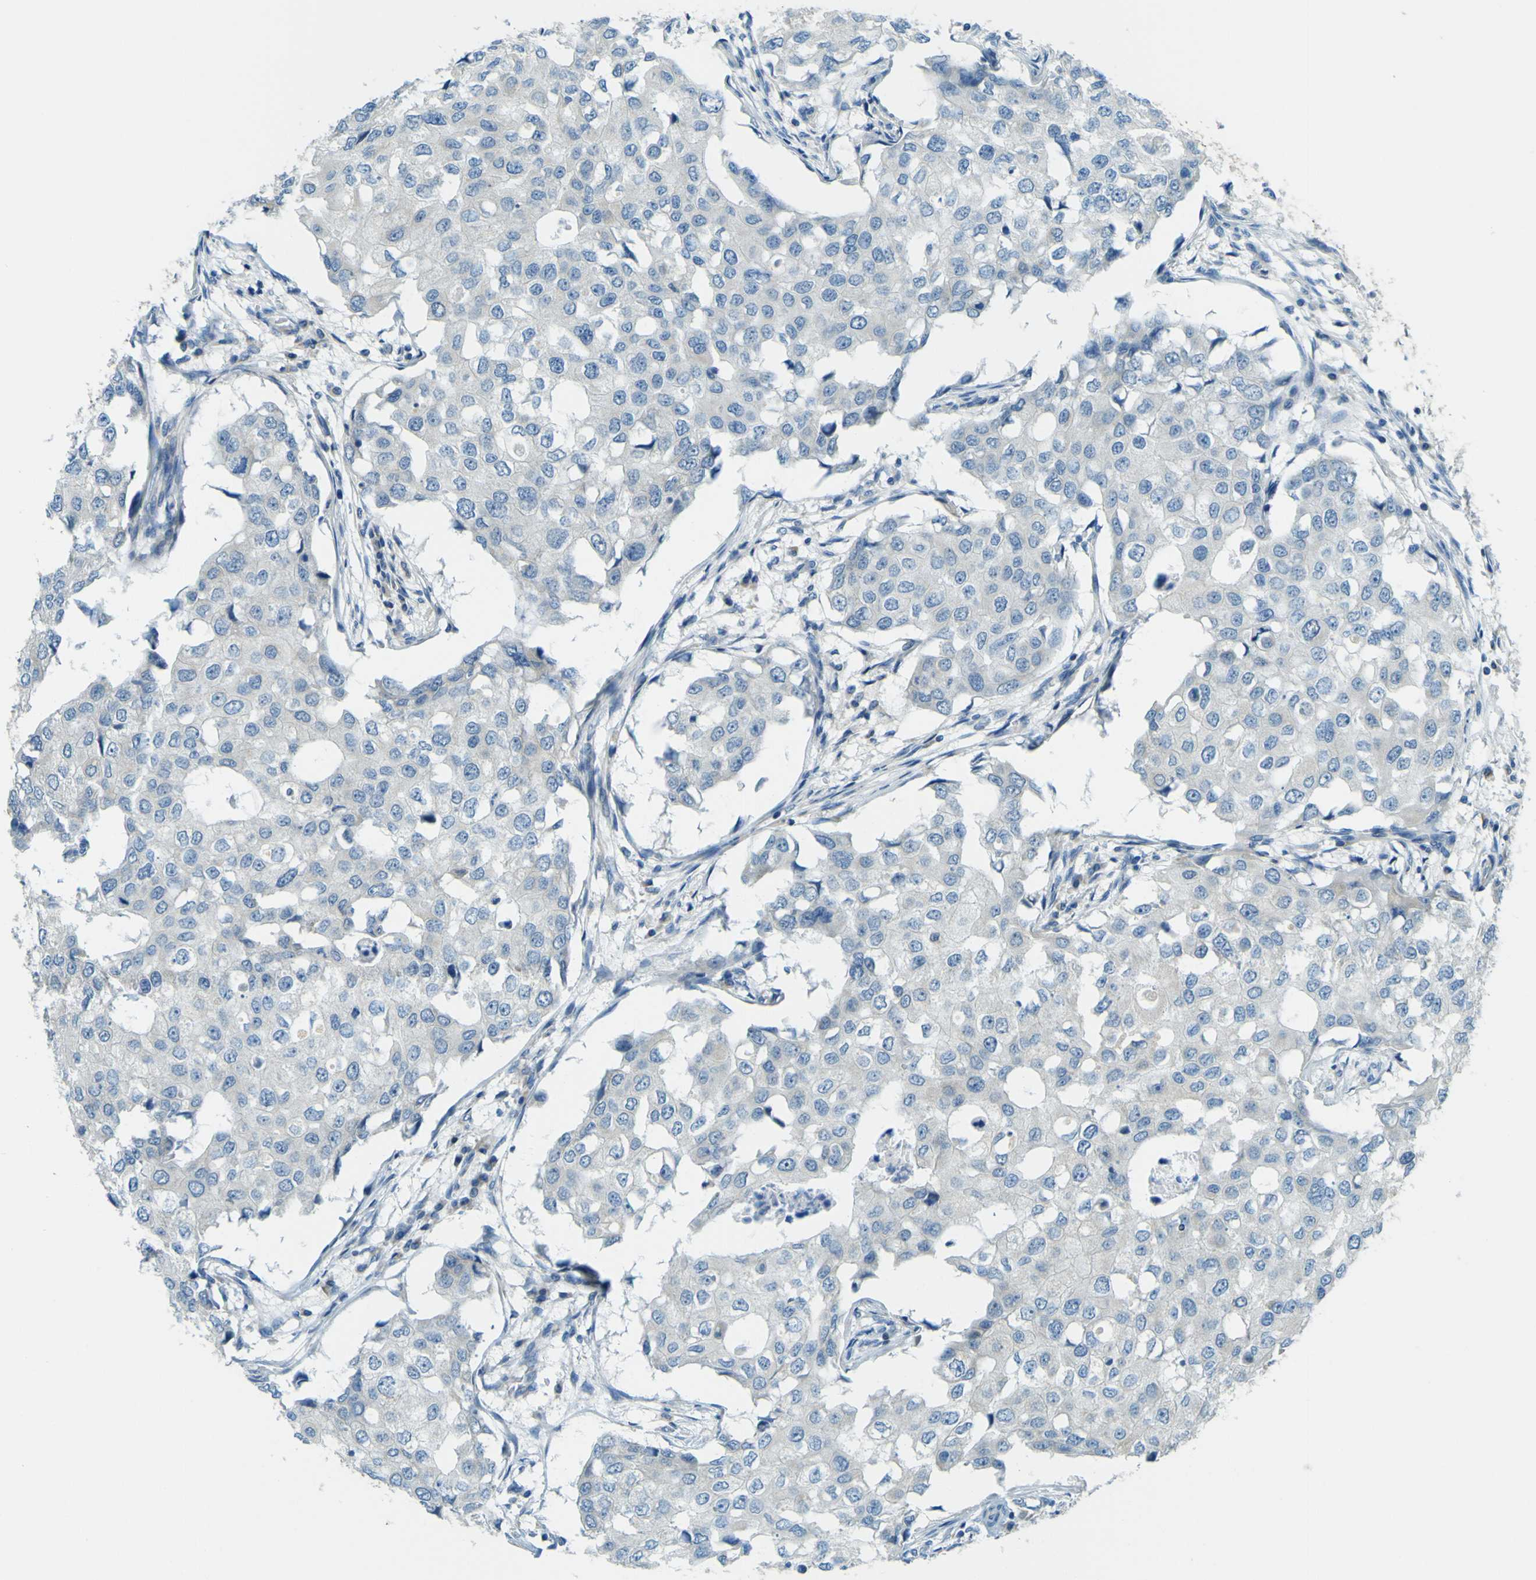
{"staining": {"intensity": "weak", "quantity": "<25%", "location": "cytoplasmic/membranous"}, "tissue": "breast cancer", "cell_type": "Tumor cells", "image_type": "cancer", "snomed": [{"axis": "morphology", "description": "Duct carcinoma"}, {"axis": "topography", "description": "Breast"}], "caption": "Breast cancer was stained to show a protein in brown. There is no significant expression in tumor cells.", "gene": "FKTN", "patient": {"sex": "female", "age": 53}}